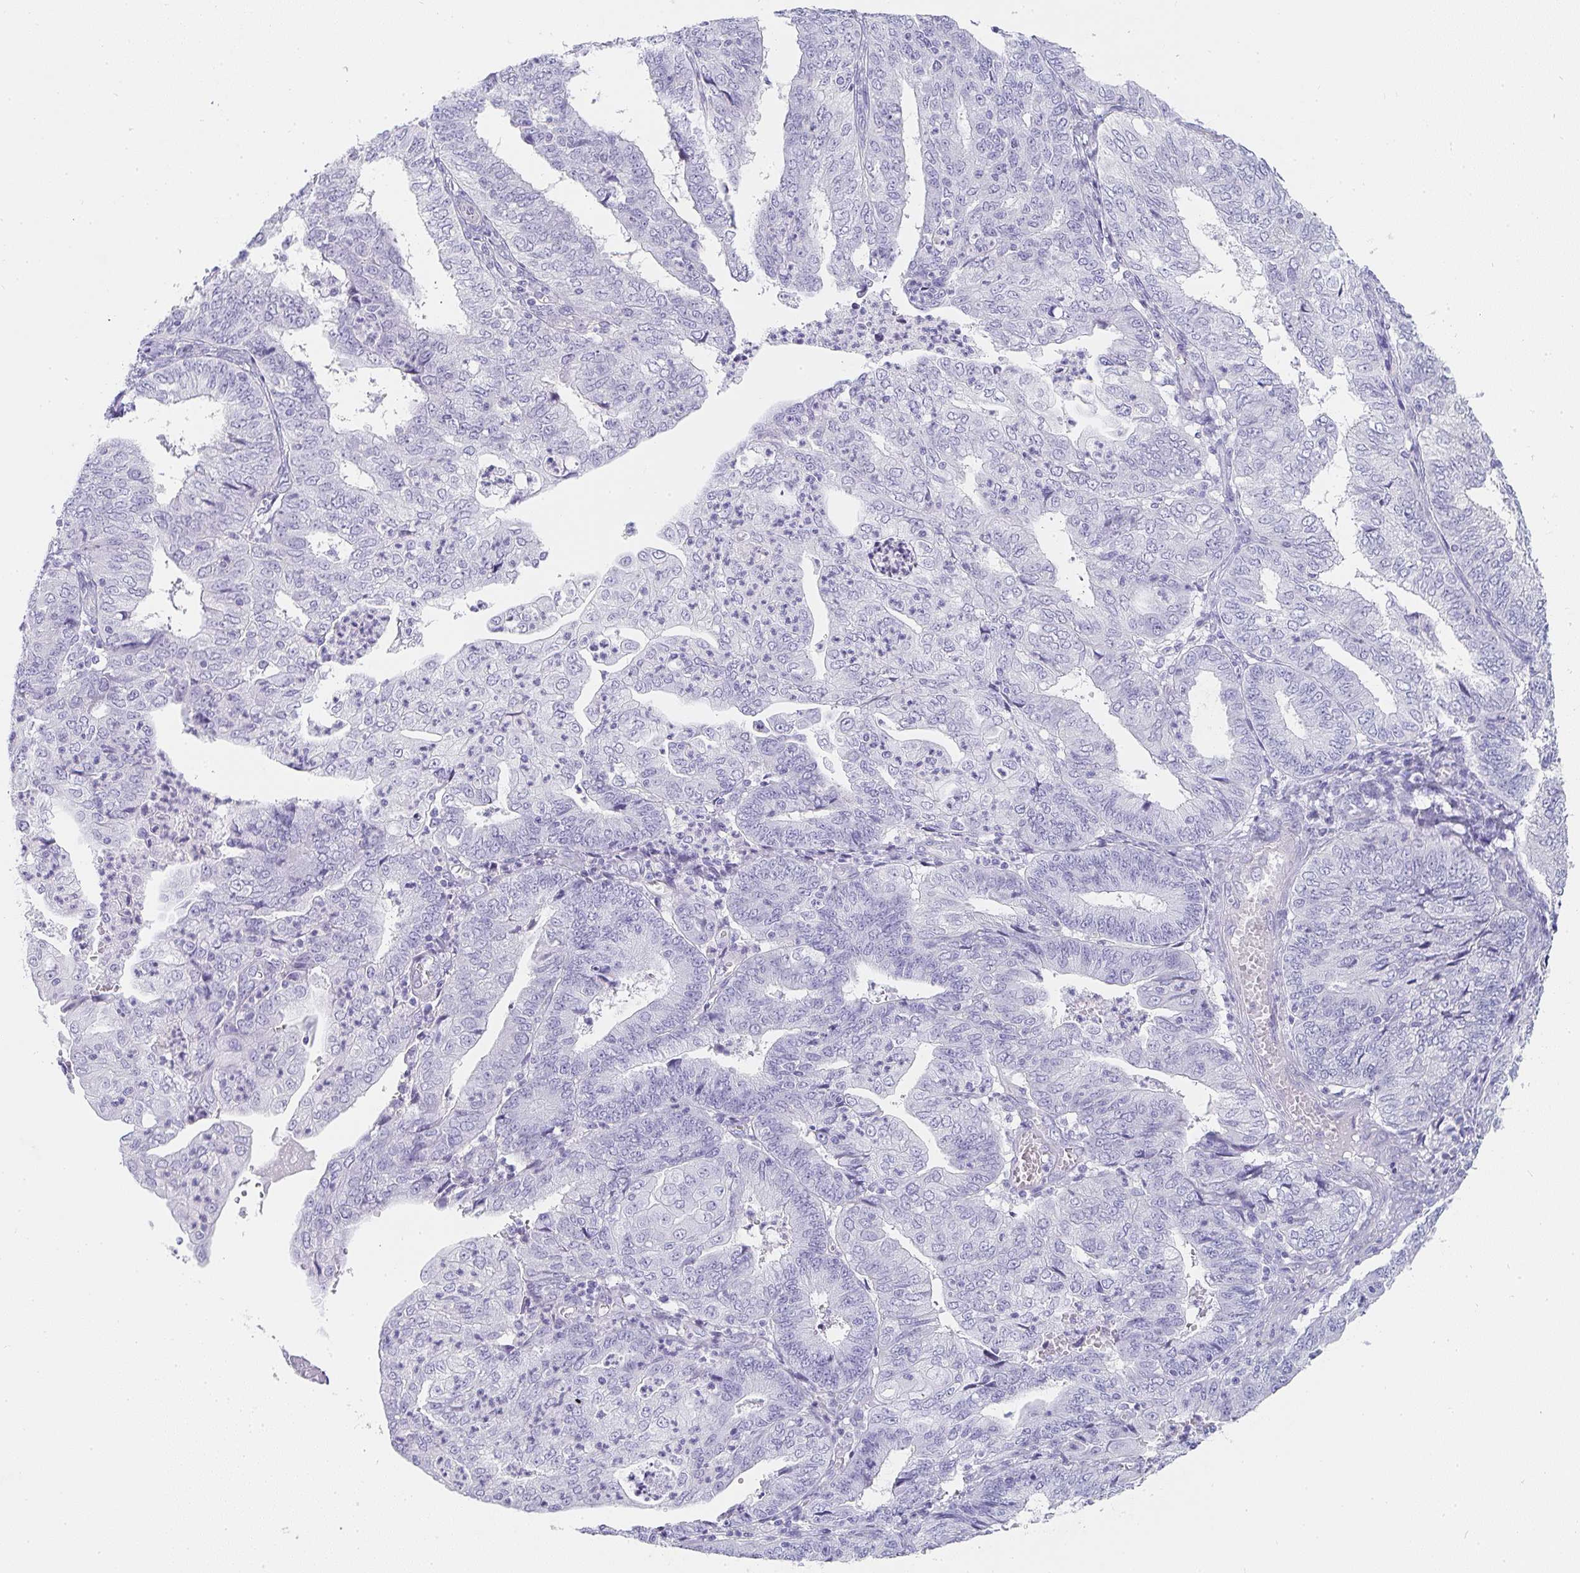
{"staining": {"intensity": "negative", "quantity": "none", "location": "none"}, "tissue": "endometrial cancer", "cell_type": "Tumor cells", "image_type": "cancer", "snomed": [{"axis": "morphology", "description": "Adenocarcinoma, NOS"}, {"axis": "topography", "description": "Endometrium"}], "caption": "Histopathology image shows no significant protein positivity in tumor cells of endometrial adenocarcinoma.", "gene": "PRND", "patient": {"sex": "female", "age": 56}}